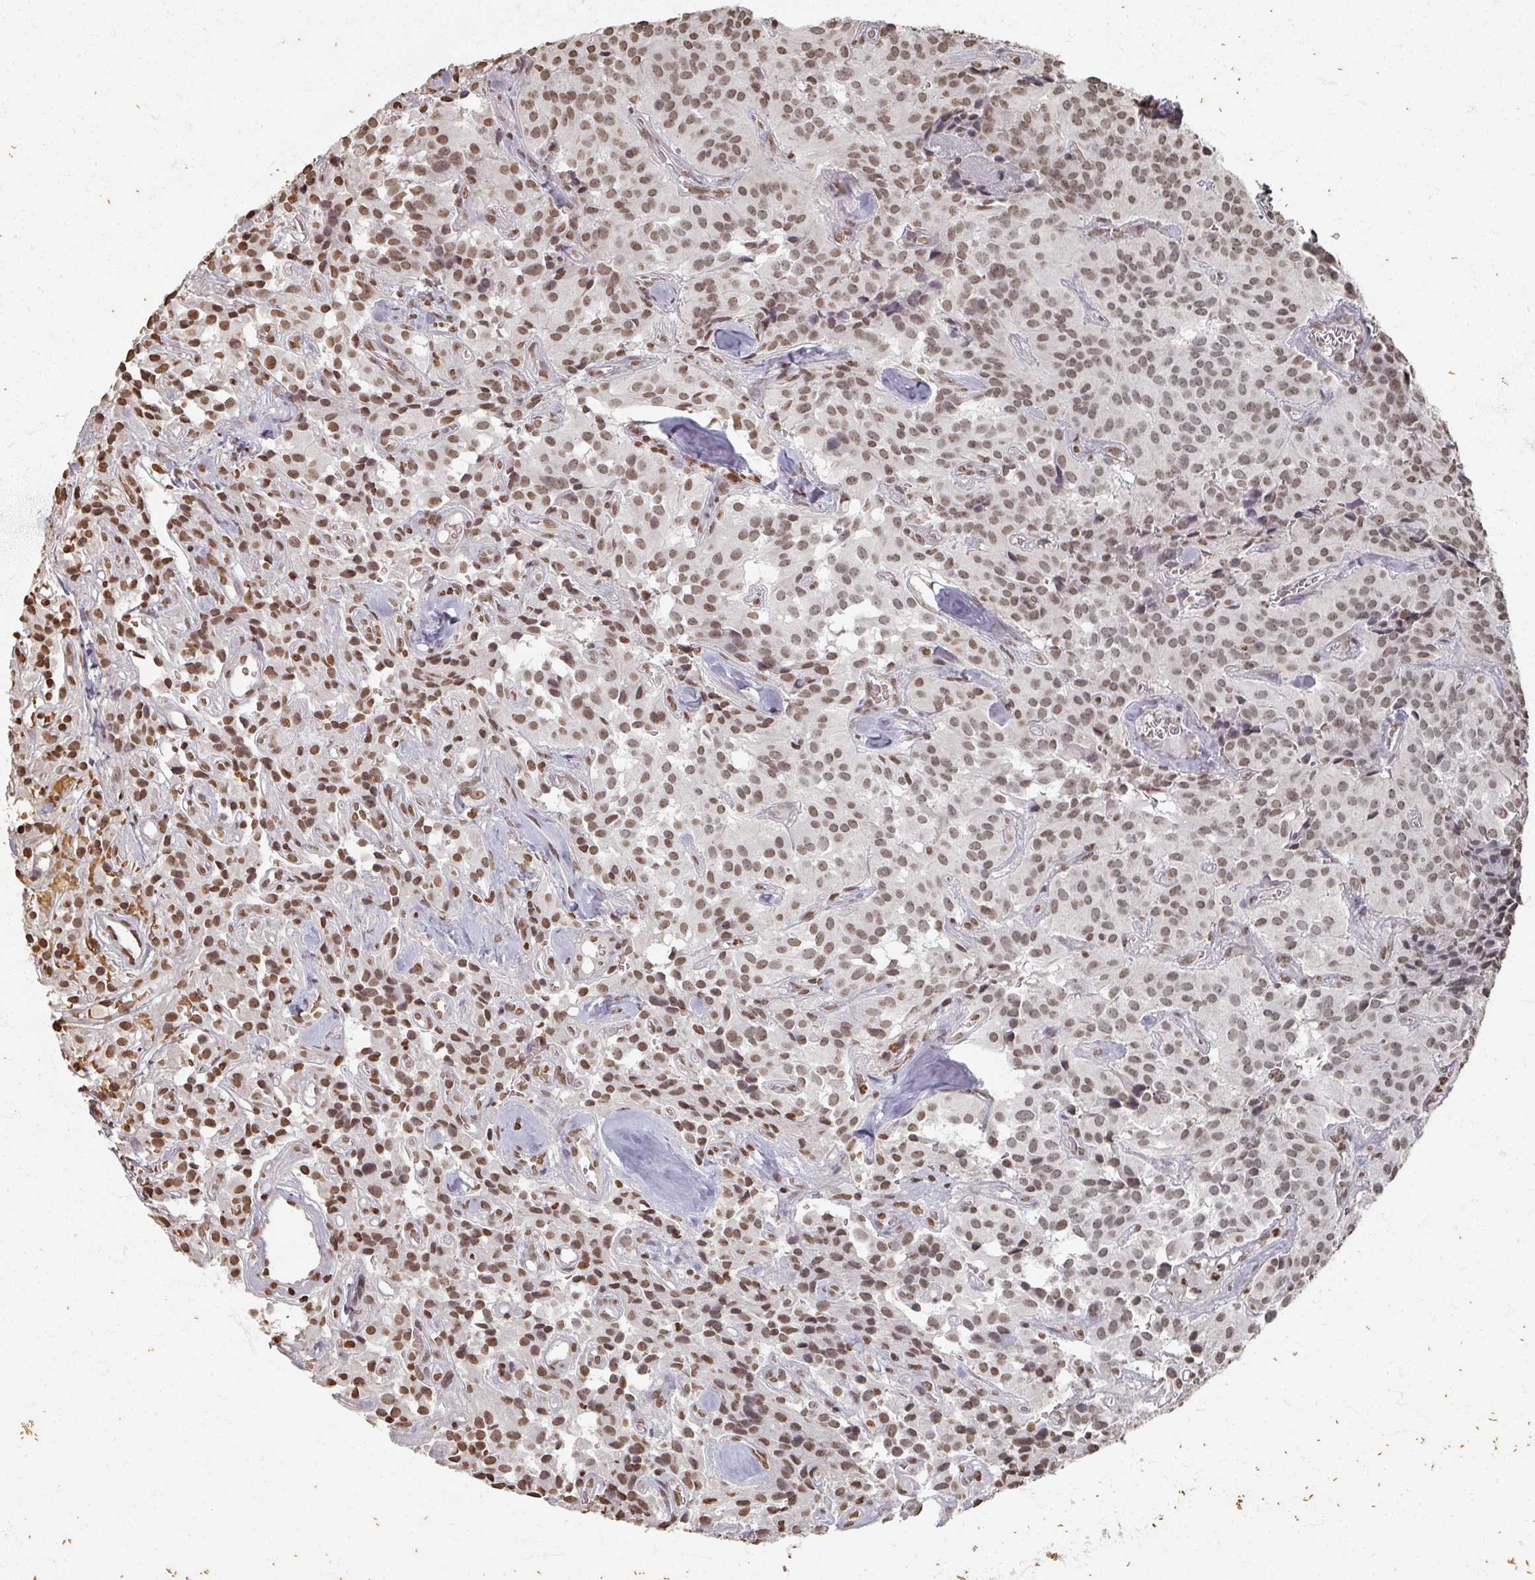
{"staining": {"intensity": "moderate", "quantity": ">75%", "location": "nuclear"}, "tissue": "glioma", "cell_type": "Tumor cells", "image_type": "cancer", "snomed": [{"axis": "morphology", "description": "Glioma, malignant, Low grade"}, {"axis": "topography", "description": "Brain"}], "caption": "The micrograph exhibits staining of glioma, revealing moderate nuclear protein expression (brown color) within tumor cells.", "gene": "DCUN1D5", "patient": {"sex": "male", "age": 42}}